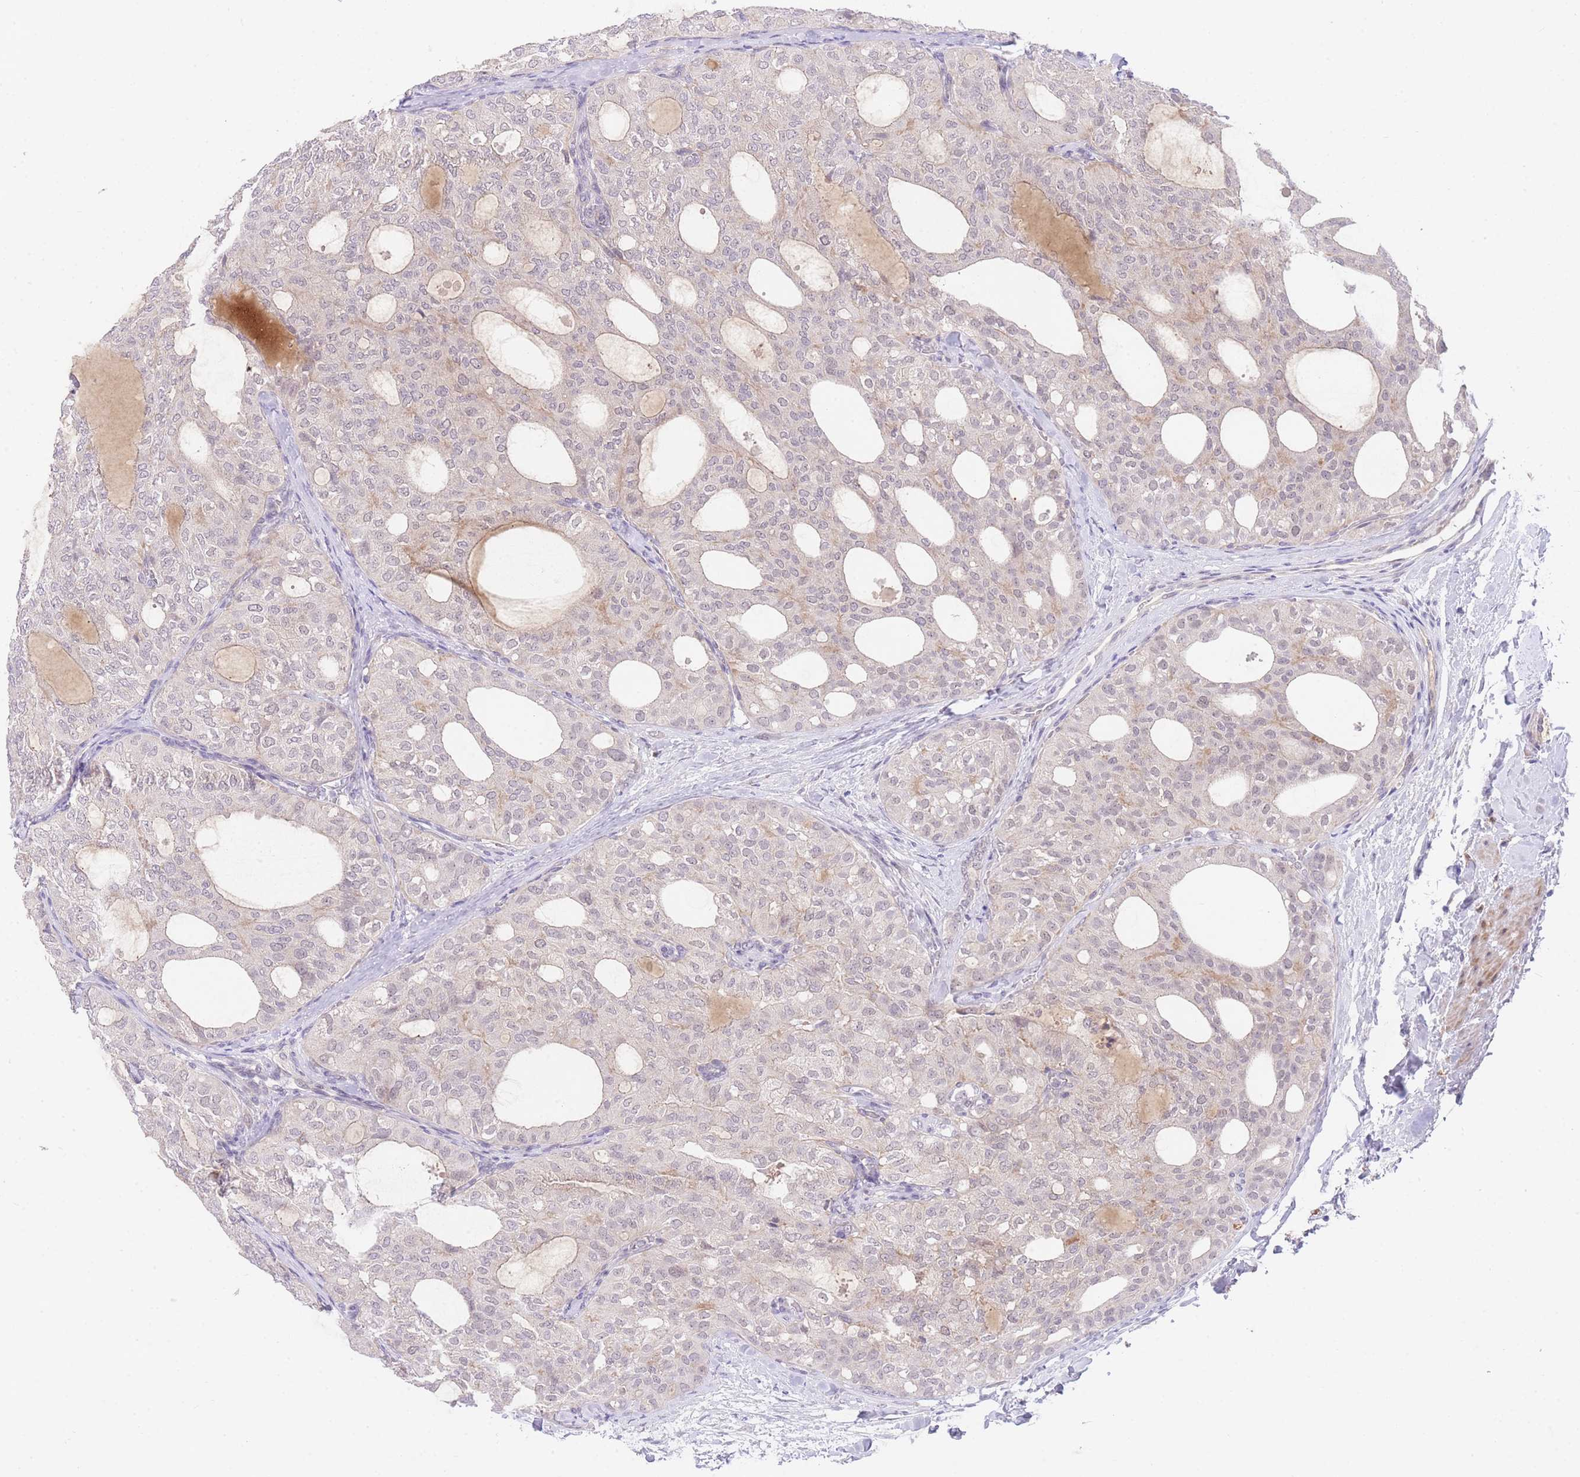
{"staining": {"intensity": "negative", "quantity": "none", "location": "none"}, "tissue": "thyroid cancer", "cell_type": "Tumor cells", "image_type": "cancer", "snomed": [{"axis": "morphology", "description": "Follicular adenoma carcinoma, NOS"}, {"axis": "topography", "description": "Thyroid gland"}], "caption": "Thyroid cancer (follicular adenoma carcinoma) was stained to show a protein in brown. There is no significant staining in tumor cells.", "gene": "SLC25A33", "patient": {"sex": "male", "age": 75}}